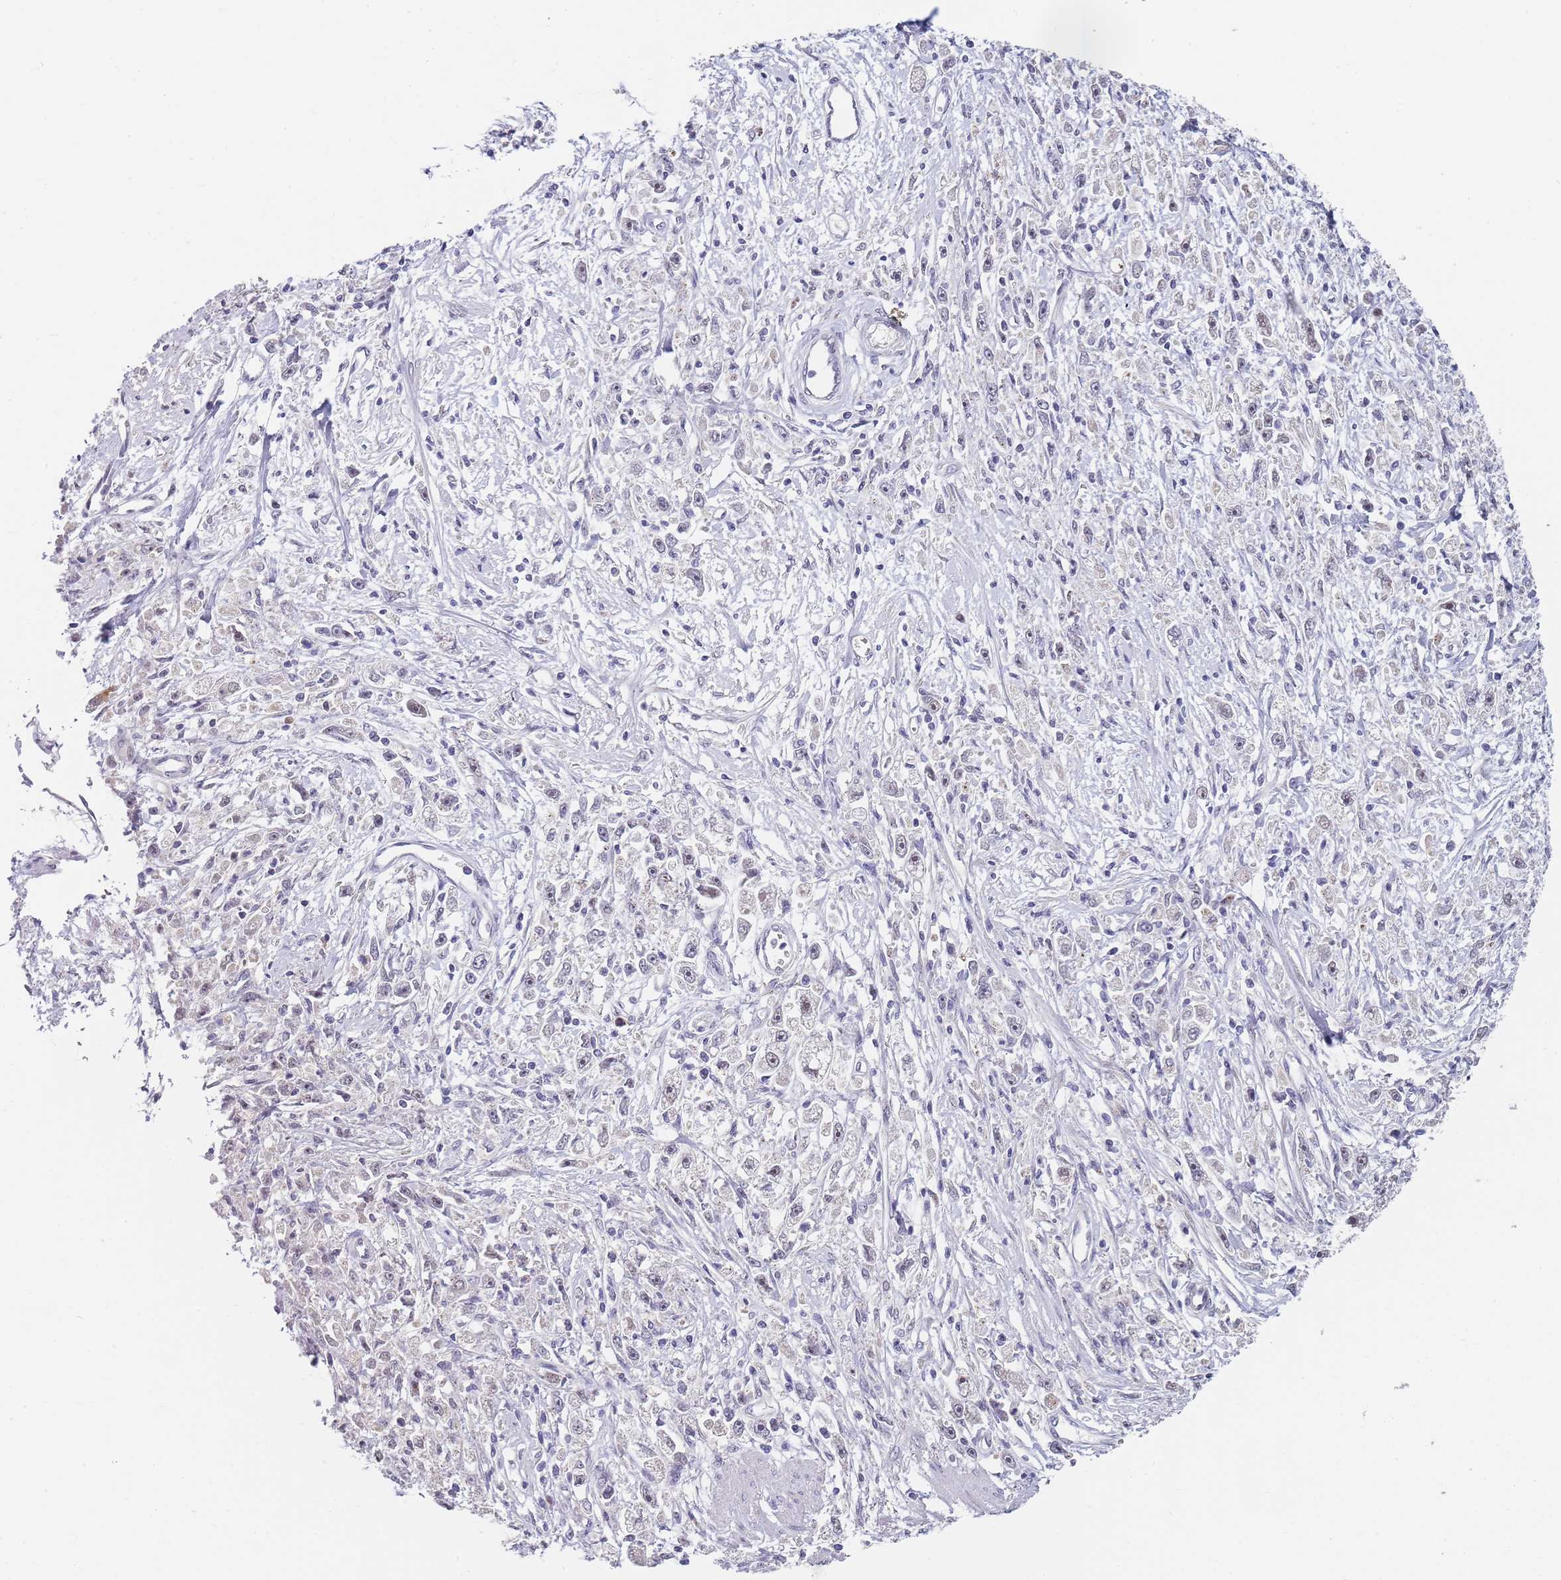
{"staining": {"intensity": "negative", "quantity": "none", "location": "none"}, "tissue": "stomach cancer", "cell_type": "Tumor cells", "image_type": "cancer", "snomed": [{"axis": "morphology", "description": "Adenocarcinoma, NOS"}, {"axis": "topography", "description": "Stomach"}], "caption": "Human stomach adenocarcinoma stained for a protein using immunohistochemistry (IHC) displays no staining in tumor cells.", "gene": "PLCL2", "patient": {"sex": "female", "age": 59}}